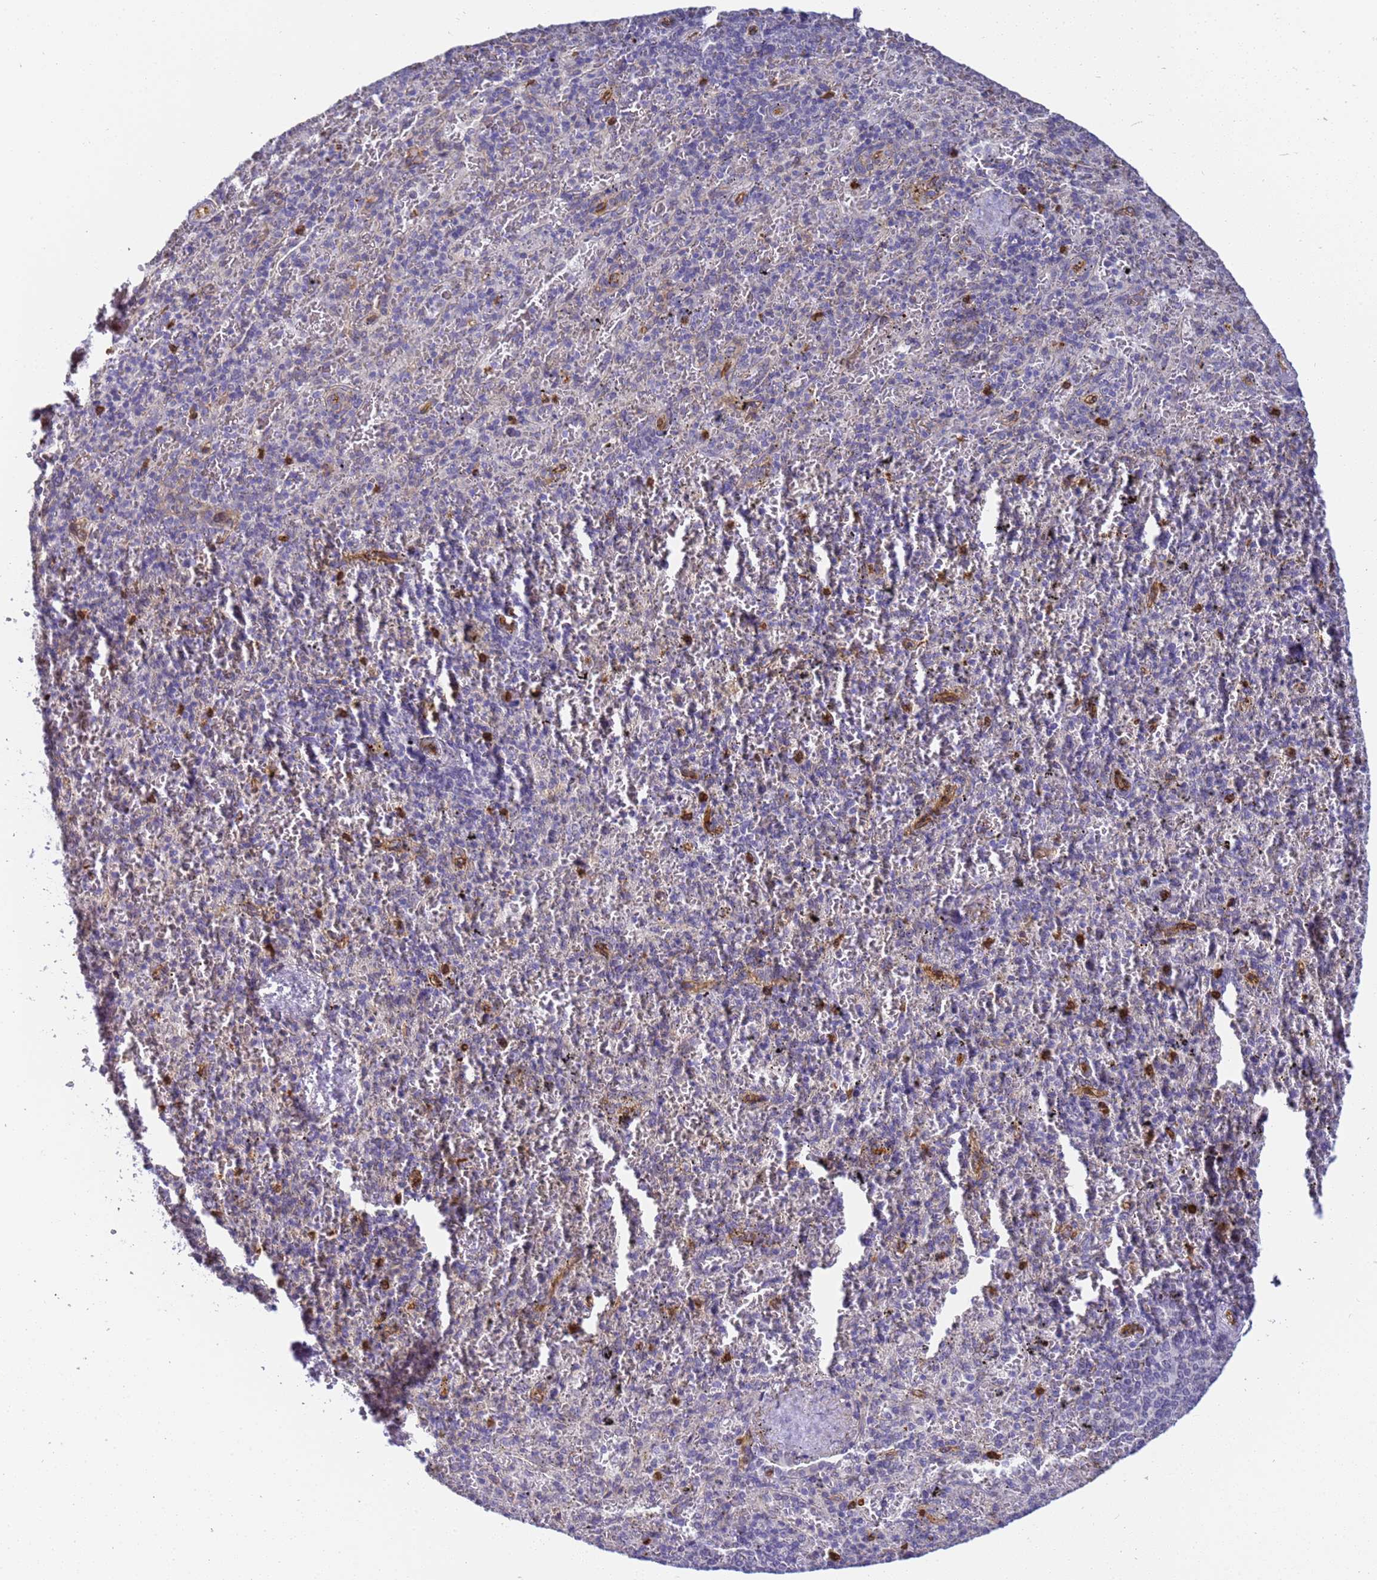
{"staining": {"intensity": "negative", "quantity": "none", "location": "none"}, "tissue": "spleen", "cell_type": "Cells in red pulp", "image_type": "normal", "snomed": [{"axis": "morphology", "description": "Normal tissue, NOS"}, {"axis": "topography", "description": "Spleen"}], "caption": "Spleen was stained to show a protein in brown. There is no significant positivity in cells in red pulp. (Stains: DAB IHC with hematoxylin counter stain, Microscopy: brightfield microscopy at high magnification).", "gene": "GON4L", "patient": {"sex": "male", "age": 82}}